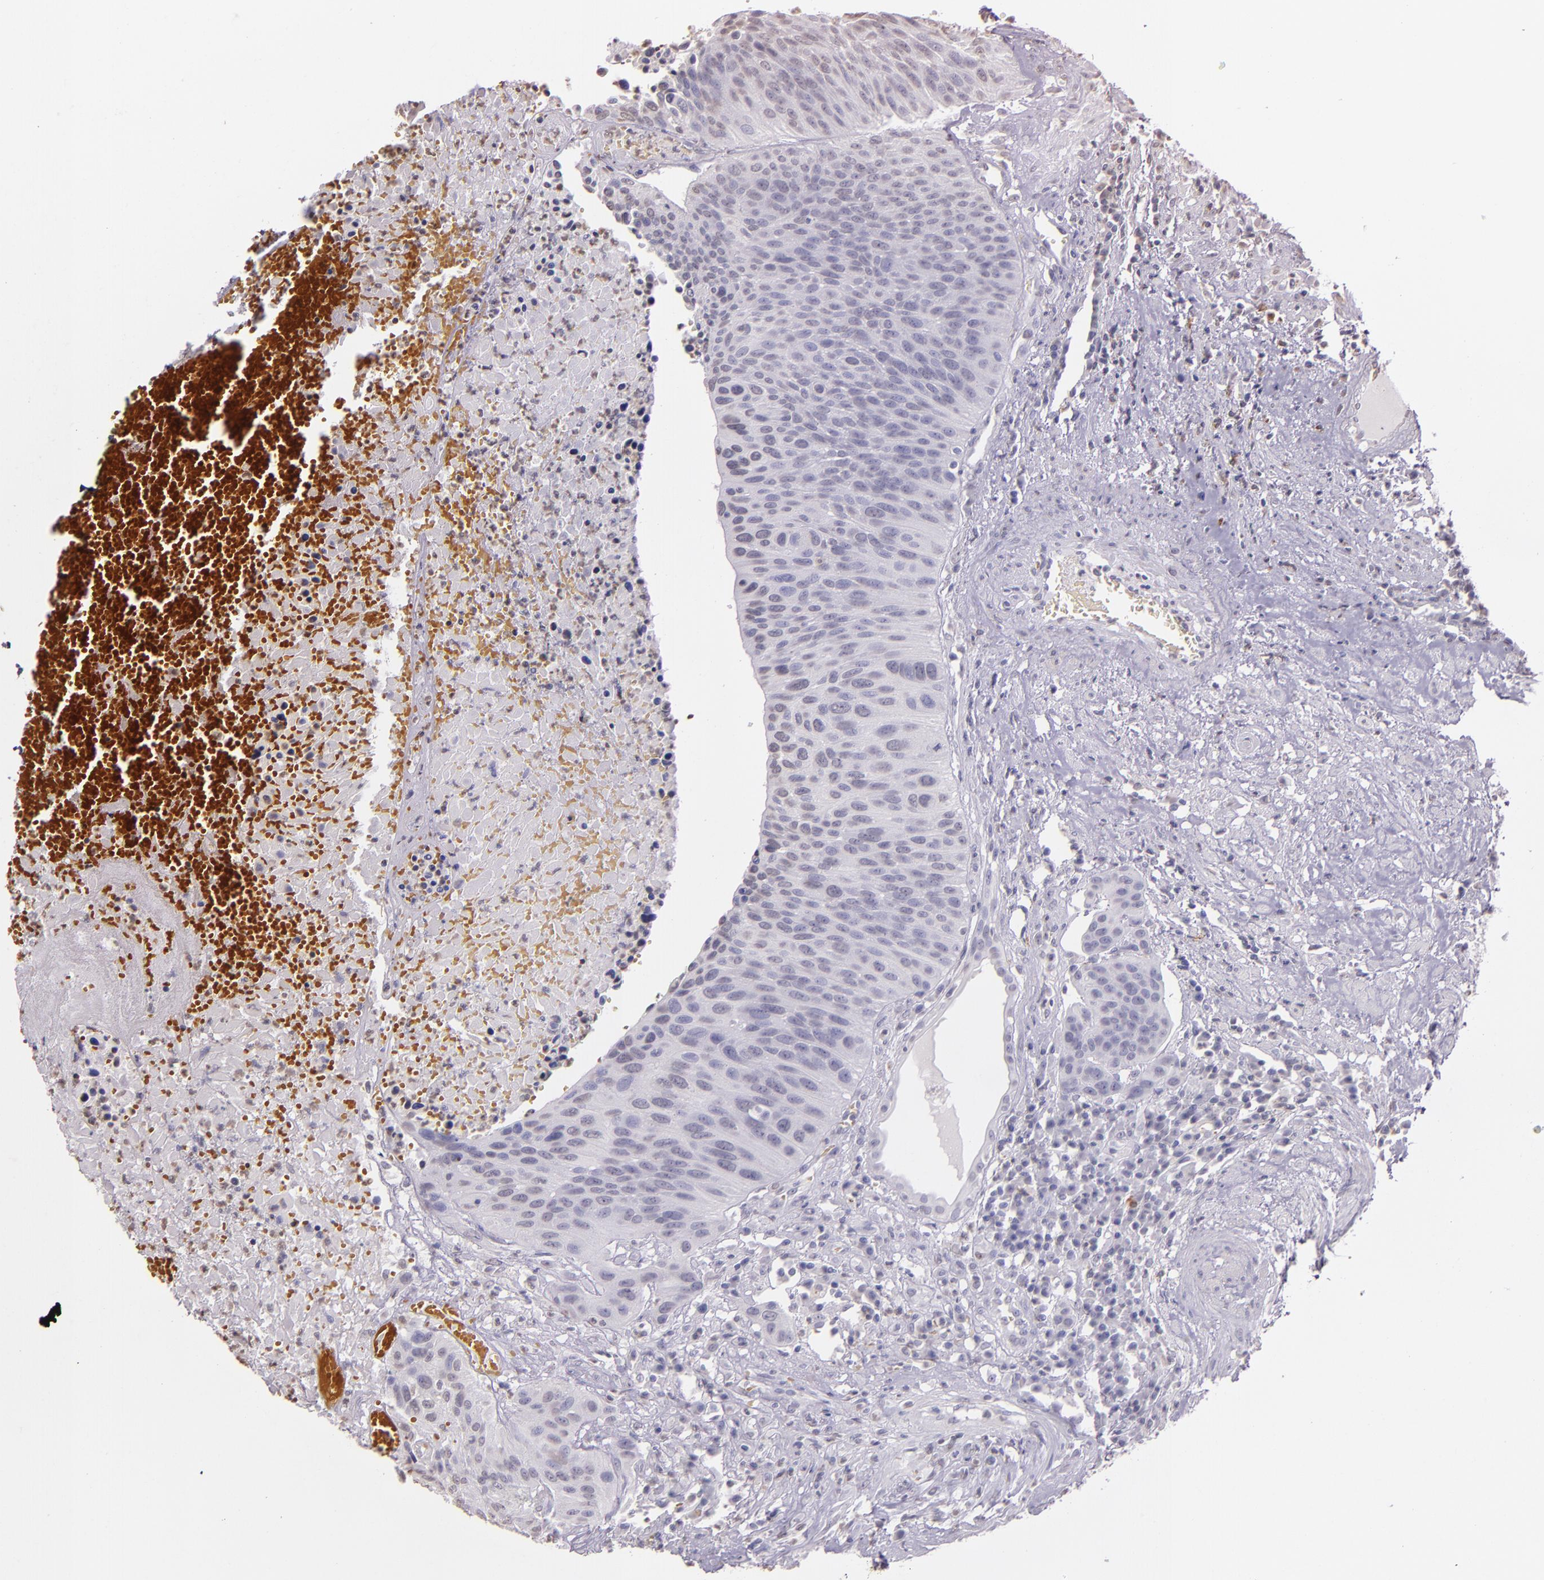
{"staining": {"intensity": "negative", "quantity": "none", "location": "none"}, "tissue": "urothelial cancer", "cell_type": "Tumor cells", "image_type": "cancer", "snomed": [{"axis": "morphology", "description": "Urothelial carcinoma, High grade"}, {"axis": "topography", "description": "Urinary bladder"}], "caption": "The histopathology image reveals no staining of tumor cells in urothelial cancer.", "gene": "RTN1", "patient": {"sex": "male", "age": 66}}